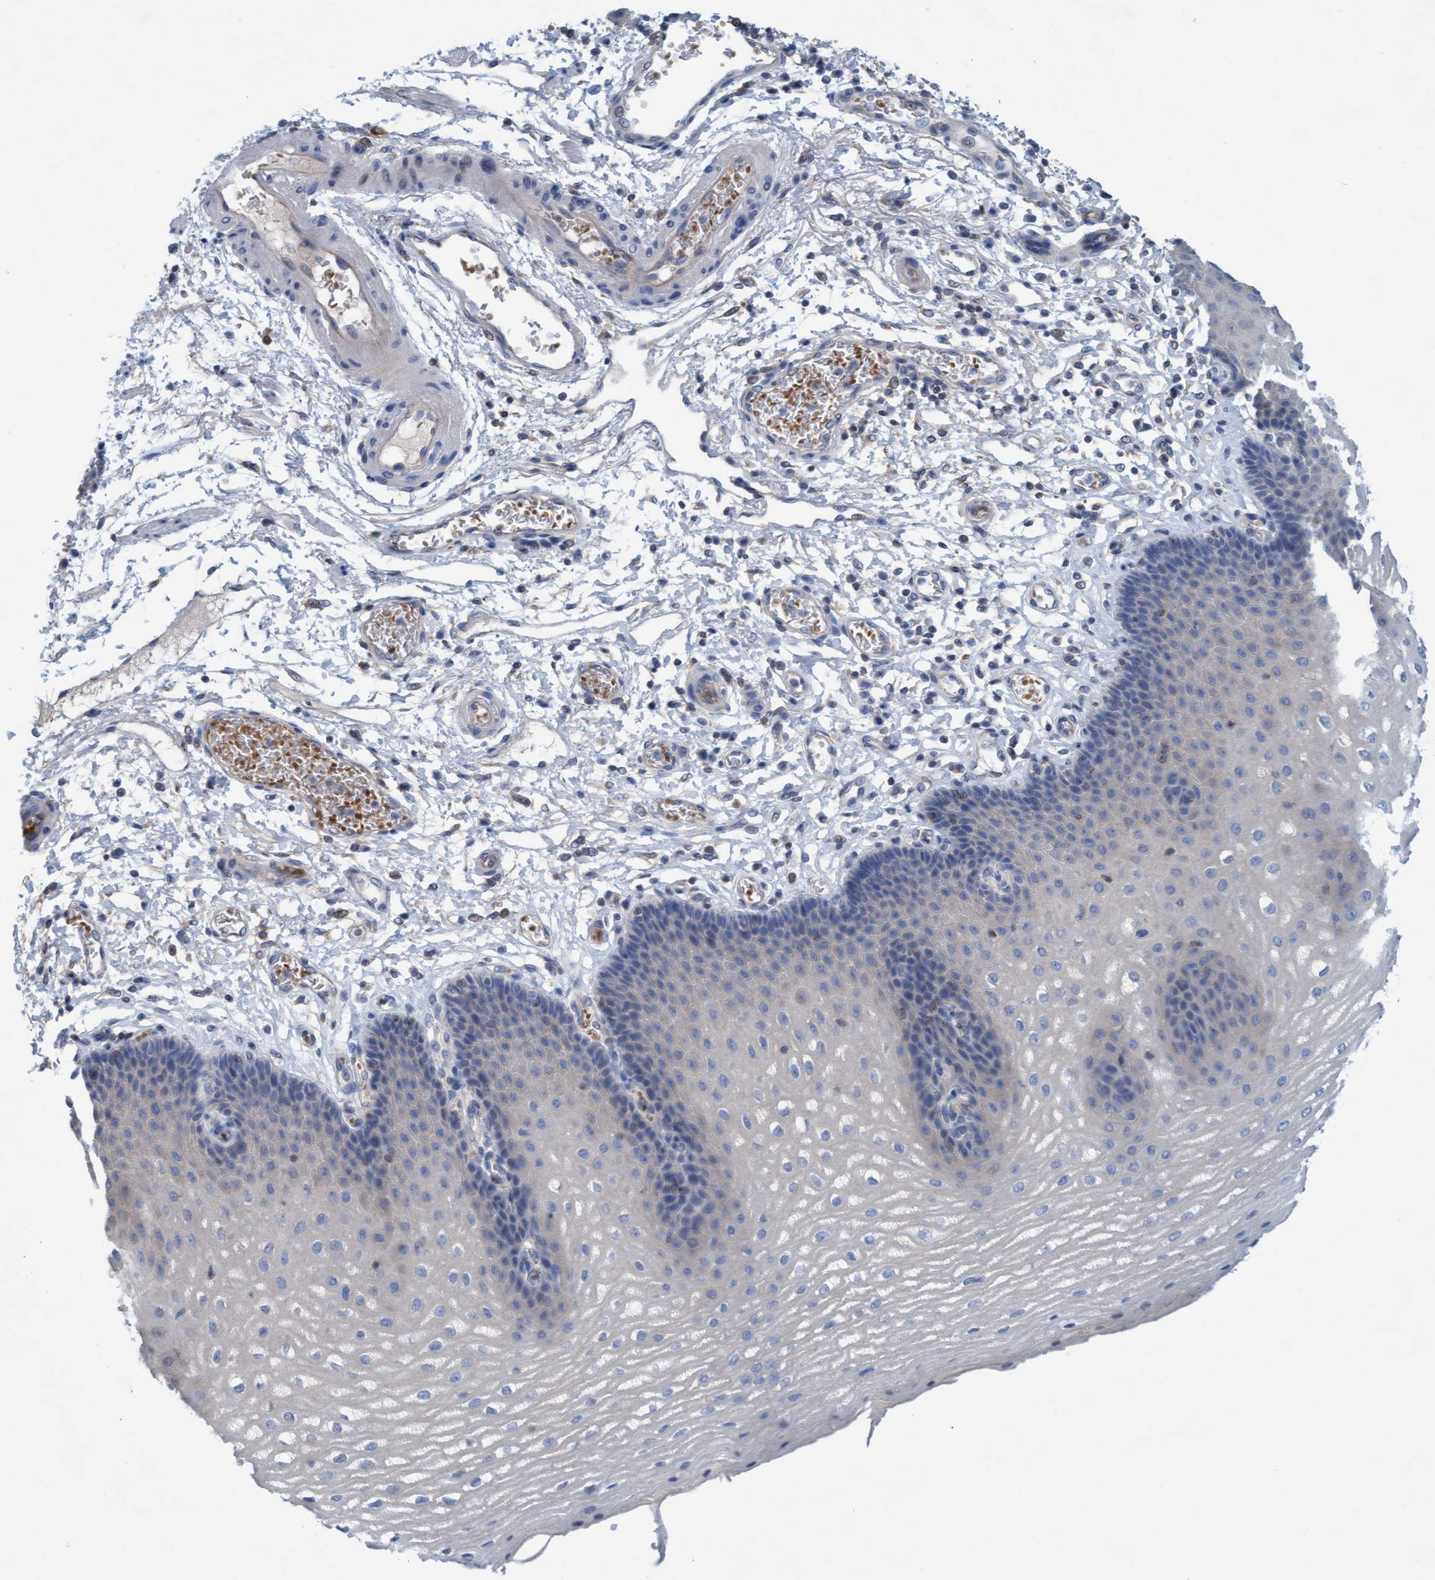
{"staining": {"intensity": "negative", "quantity": "none", "location": "none"}, "tissue": "esophagus", "cell_type": "Squamous epithelial cells", "image_type": "normal", "snomed": [{"axis": "morphology", "description": "Normal tissue, NOS"}, {"axis": "topography", "description": "Esophagus"}], "caption": "This is a photomicrograph of immunohistochemistry (IHC) staining of normal esophagus, which shows no staining in squamous epithelial cells.", "gene": "SIGIRR", "patient": {"sex": "male", "age": 54}}